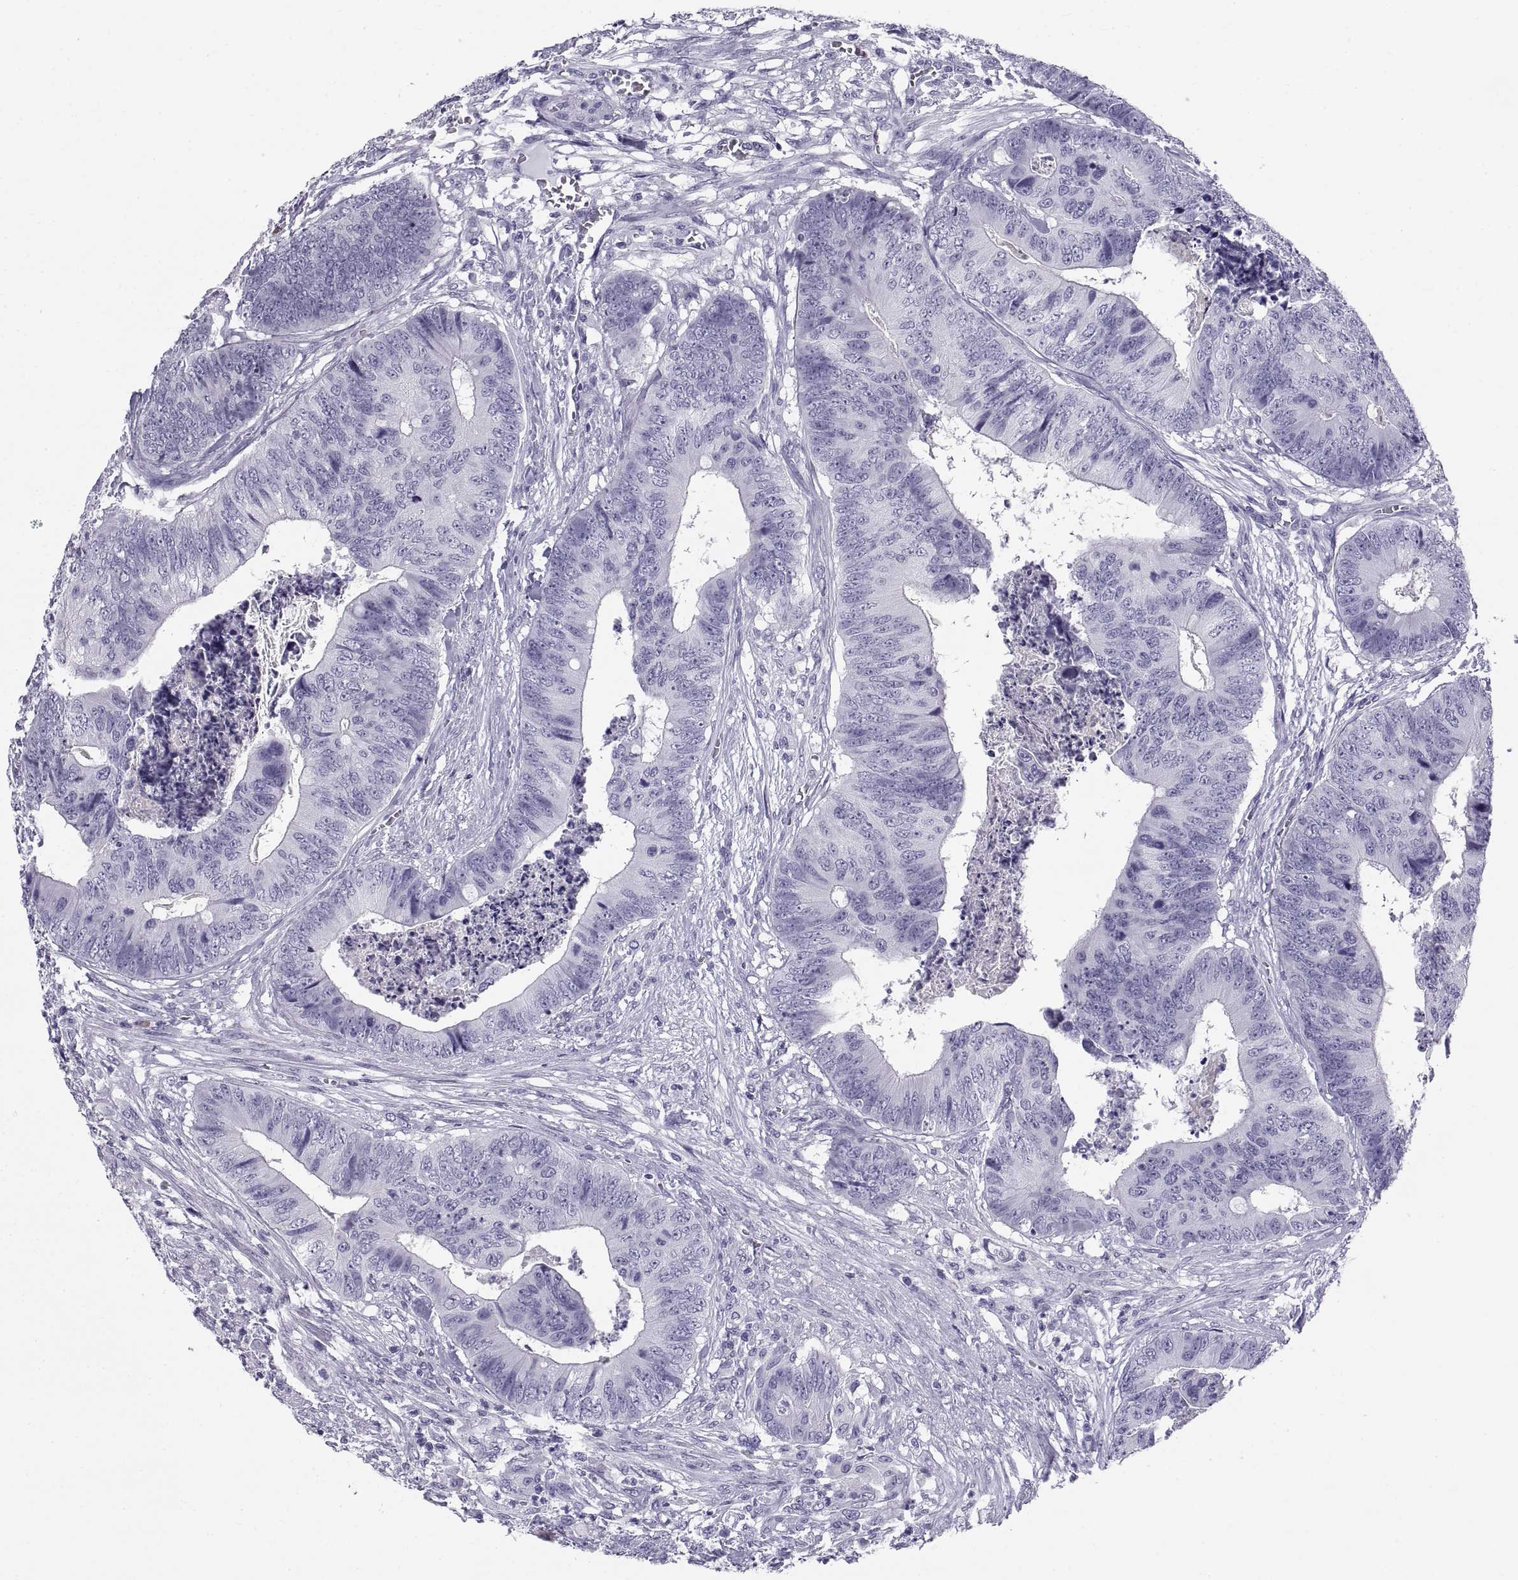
{"staining": {"intensity": "negative", "quantity": "none", "location": "none"}, "tissue": "colorectal cancer", "cell_type": "Tumor cells", "image_type": "cancer", "snomed": [{"axis": "morphology", "description": "Adenocarcinoma, NOS"}, {"axis": "topography", "description": "Colon"}], "caption": "Immunohistochemistry (IHC) photomicrograph of neoplastic tissue: adenocarcinoma (colorectal) stained with DAB (3,3'-diaminobenzidine) shows no significant protein staining in tumor cells.", "gene": "CT47A10", "patient": {"sex": "male", "age": 84}}